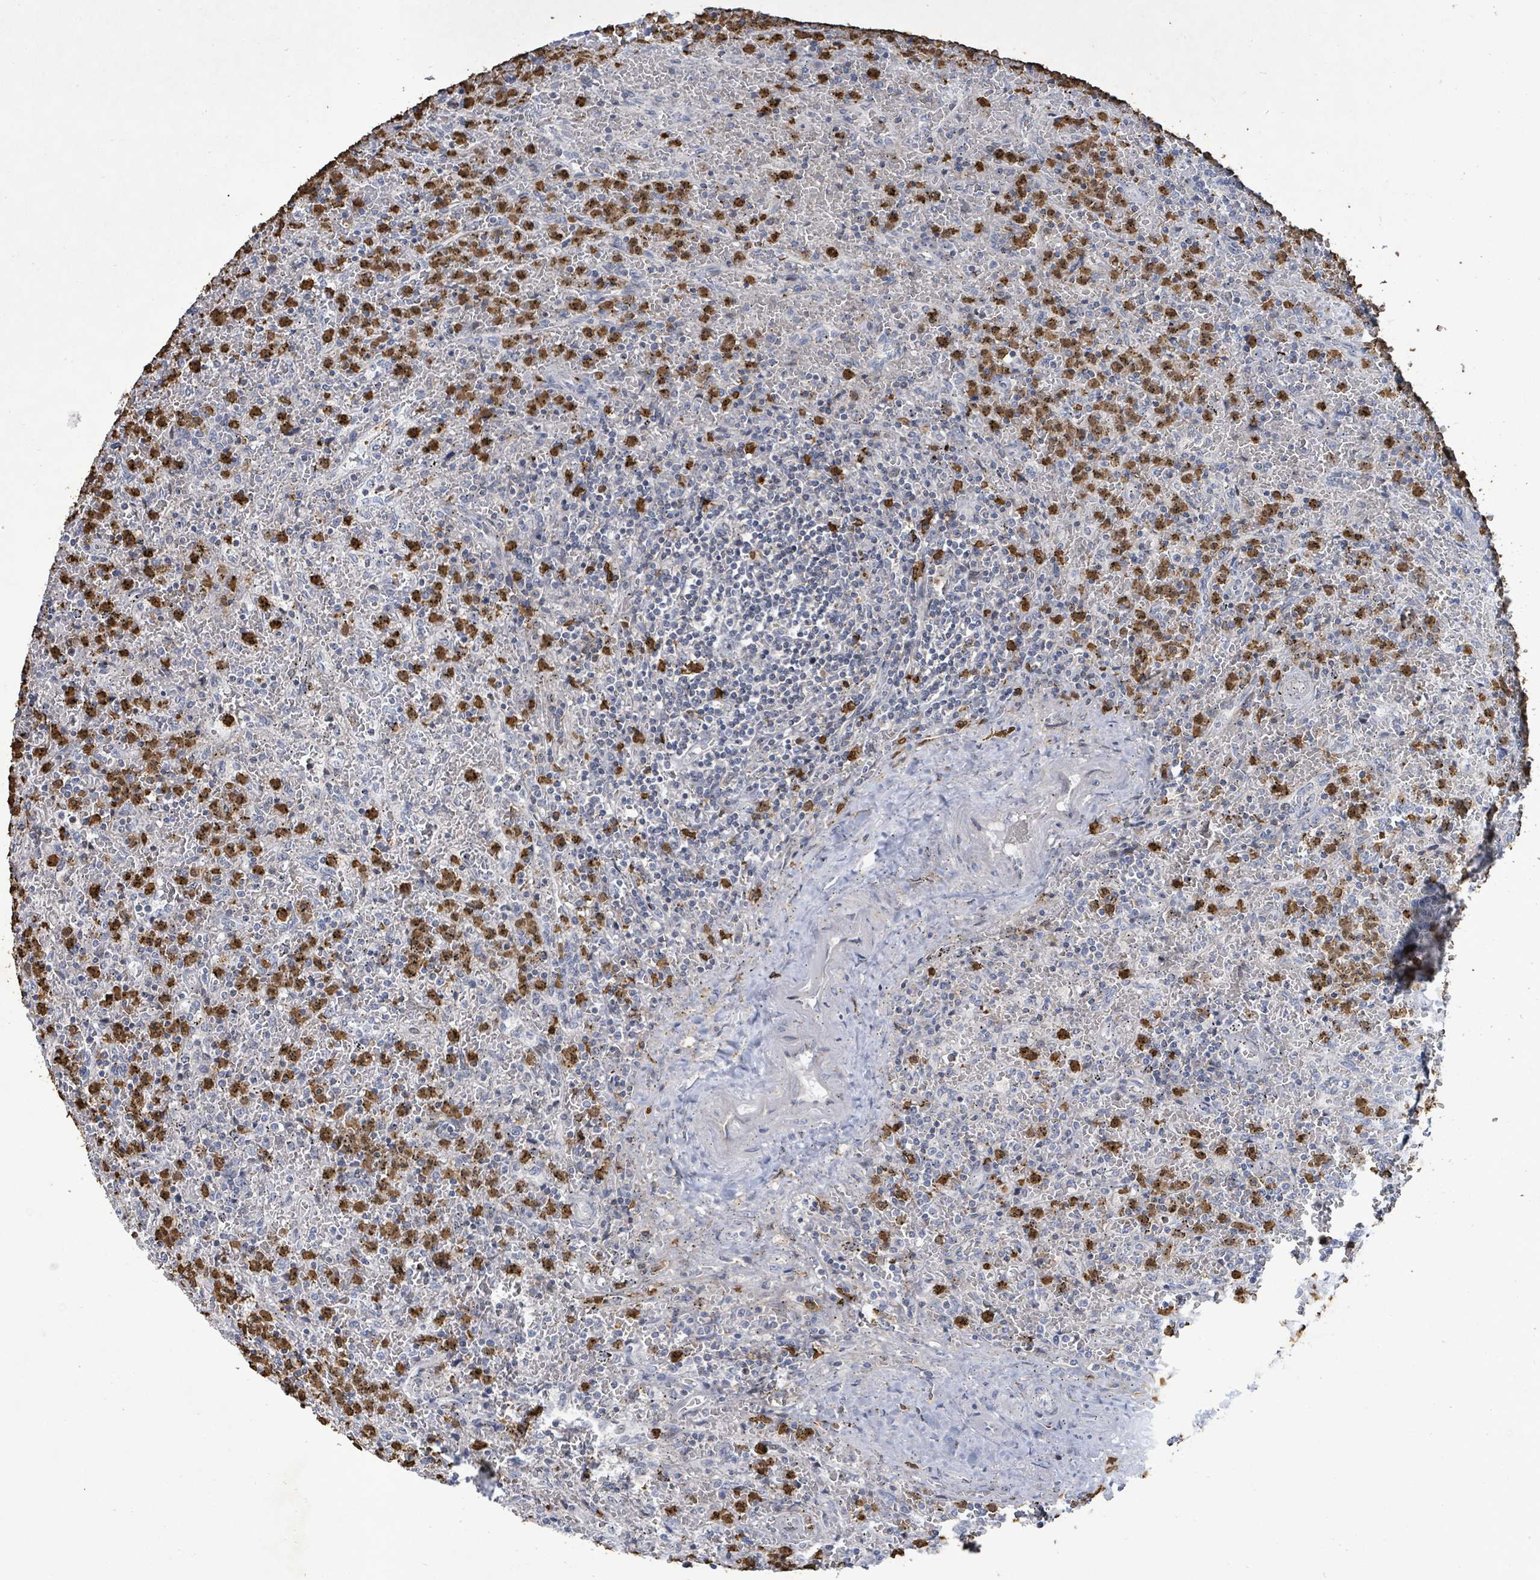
{"staining": {"intensity": "negative", "quantity": "none", "location": "none"}, "tissue": "lymphoma", "cell_type": "Tumor cells", "image_type": "cancer", "snomed": [{"axis": "morphology", "description": "Malignant lymphoma, non-Hodgkin's type, Low grade"}, {"axis": "topography", "description": "Spleen"}], "caption": "Malignant lymphoma, non-Hodgkin's type (low-grade) was stained to show a protein in brown. There is no significant staining in tumor cells.", "gene": "FAM210A", "patient": {"sex": "female", "age": 64}}